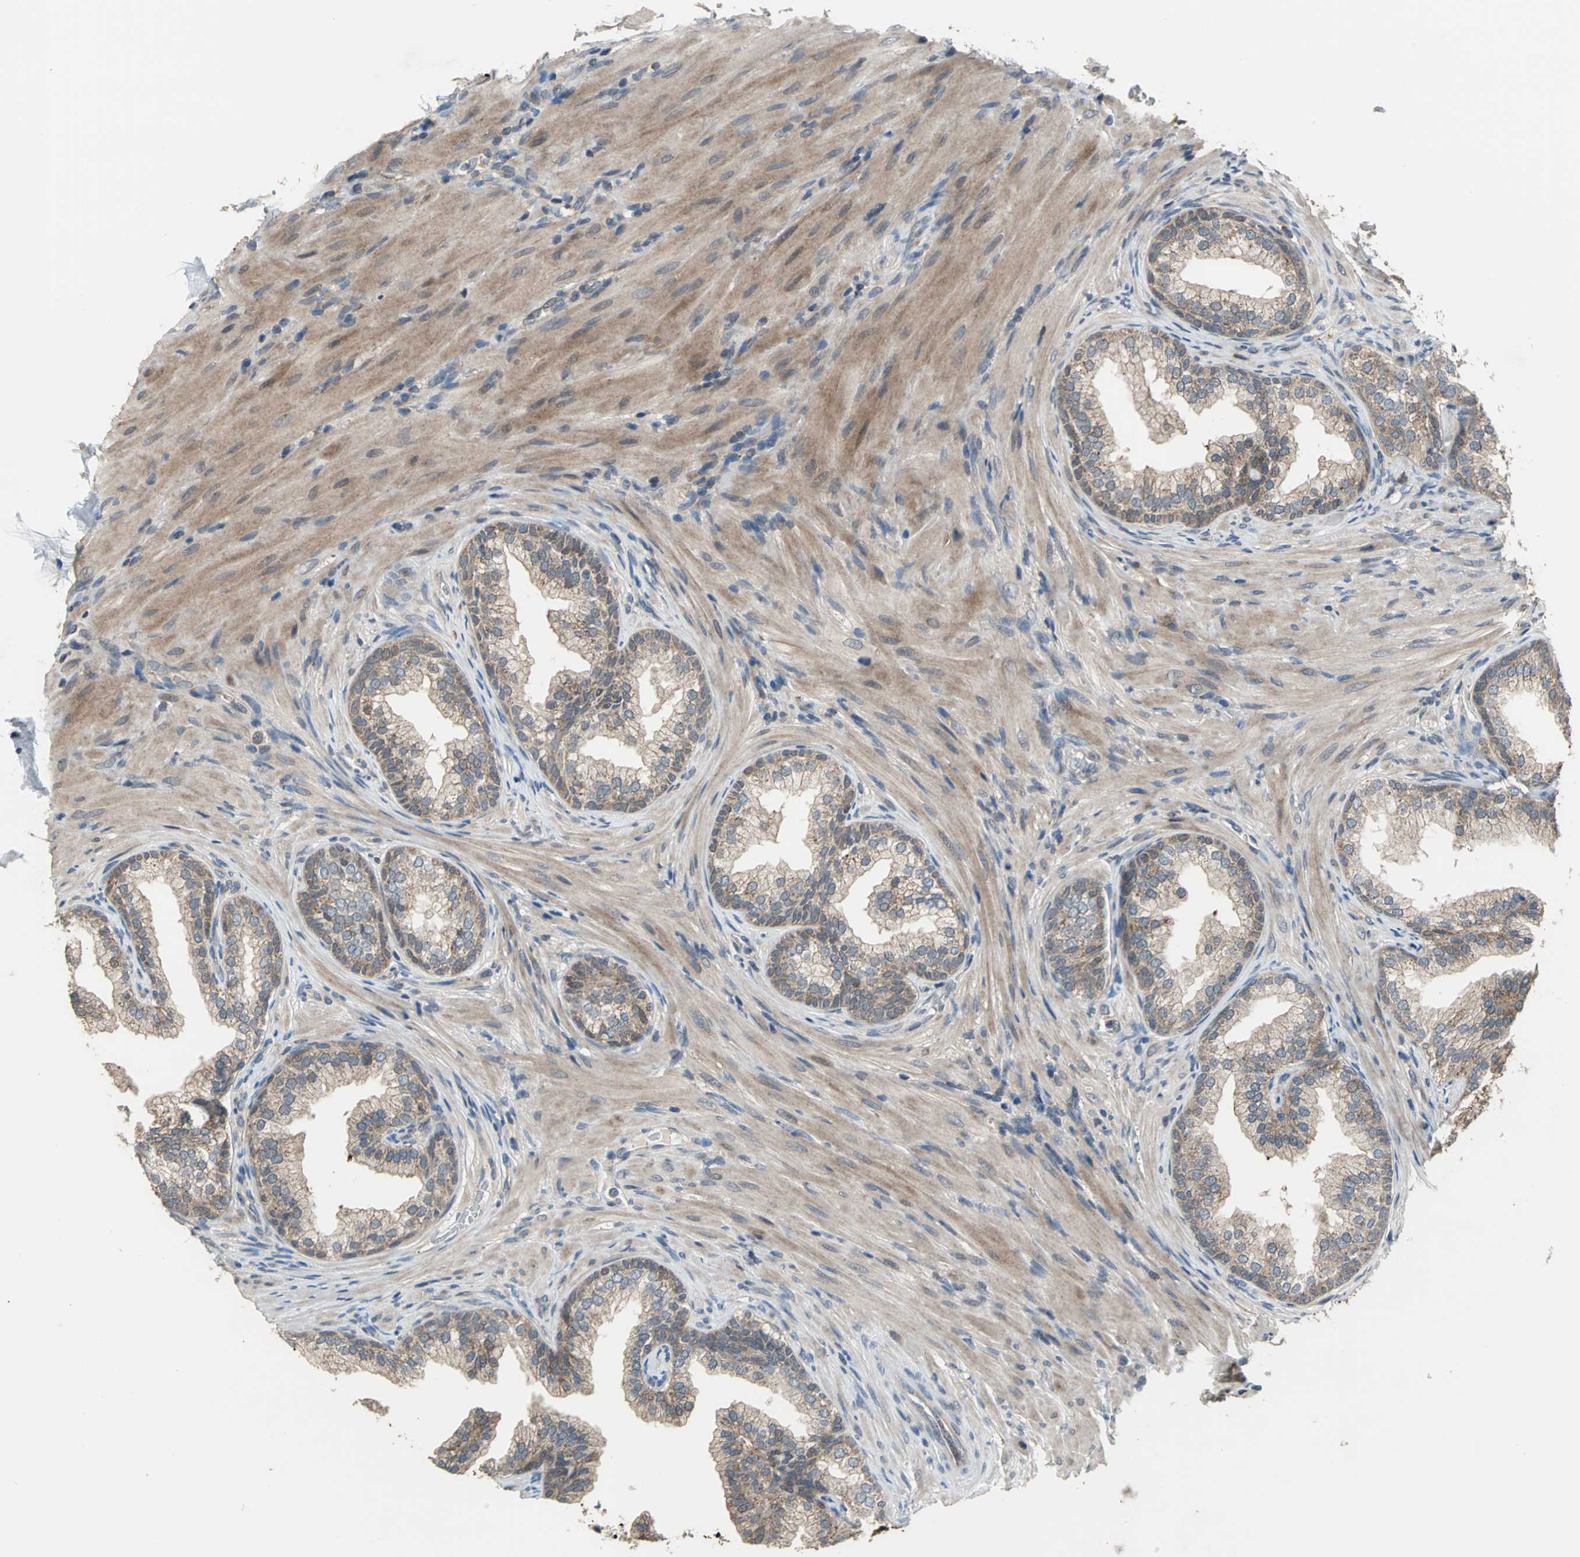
{"staining": {"intensity": "strong", "quantity": ">75%", "location": "cytoplasmic/membranous"}, "tissue": "prostate", "cell_type": "Glandular cells", "image_type": "normal", "snomed": [{"axis": "morphology", "description": "Normal tissue, NOS"}, {"axis": "topography", "description": "Prostate"}], "caption": "Strong cytoplasmic/membranous protein positivity is present in about >75% of glandular cells in prostate.", "gene": "TRAK1", "patient": {"sex": "male", "age": 76}}